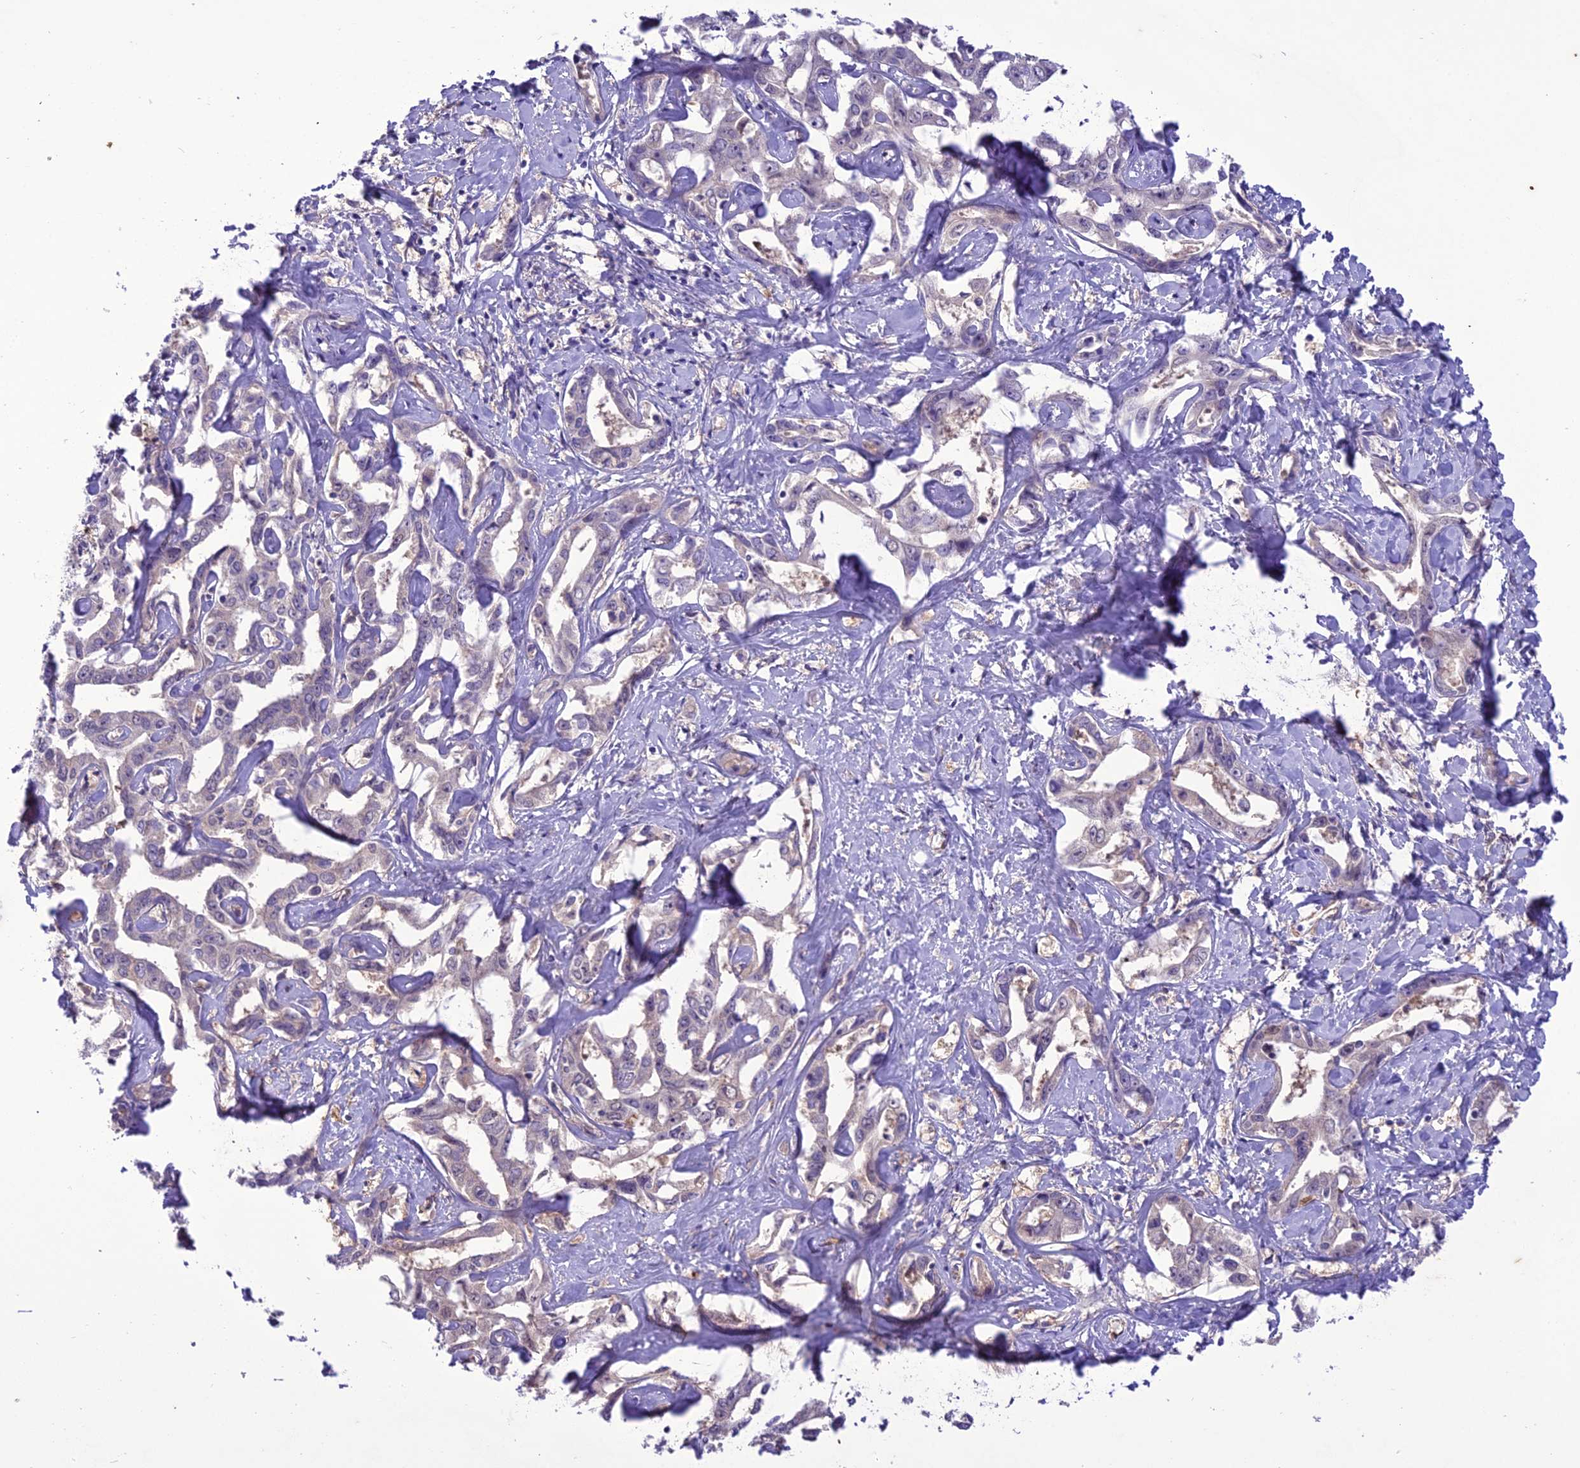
{"staining": {"intensity": "negative", "quantity": "none", "location": "none"}, "tissue": "liver cancer", "cell_type": "Tumor cells", "image_type": "cancer", "snomed": [{"axis": "morphology", "description": "Cholangiocarcinoma"}, {"axis": "topography", "description": "Liver"}], "caption": "A high-resolution micrograph shows immunohistochemistry staining of cholangiocarcinoma (liver), which reveals no significant staining in tumor cells.", "gene": "BORCS6", "patient": {"sex": "male", "age": 59}}